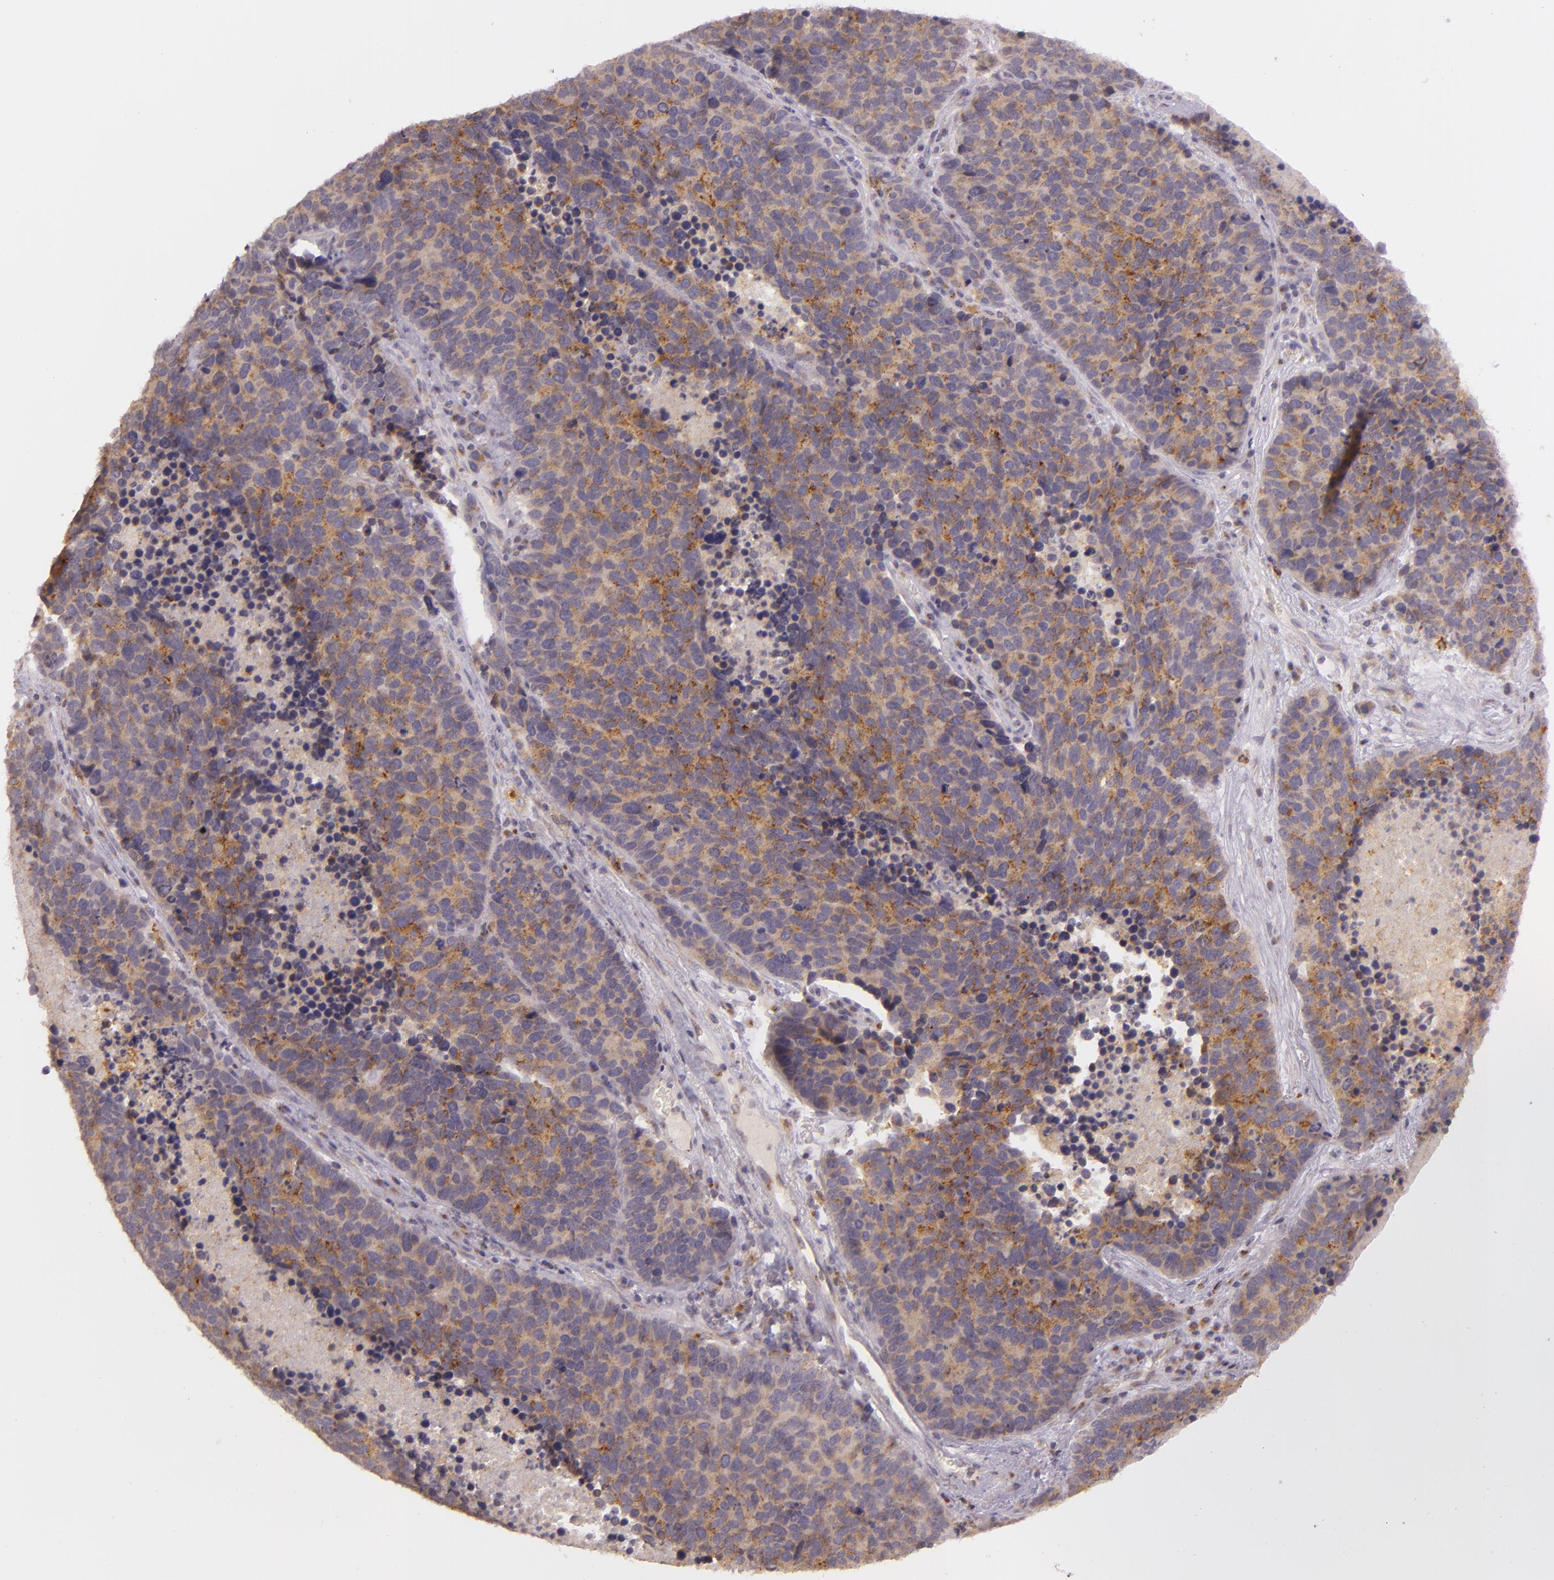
{"staining": {"intensity": "moderate", "quantity": ">75%", "location": "cytoplasmic/membranous"}, "tissue": "lung cancer", "cell_type": "Tumor cells", "image_type": "cancer", "snomed": [{"axis": "morphology", "description": "Neoplasm, malignant, NOS"}, {"axis": "topography", "description": "Lung"}], "caption": "The photomicrograph demonstrates staining of malignant neoplasm (lung), revealing moderate cytoplasmic/membranous protein expression (brown color) within tumor cells. (IHC, brightfield microscopy, high magnification).", "gene": "LGMN", "patient": {"sex": "female", "age": 75}}